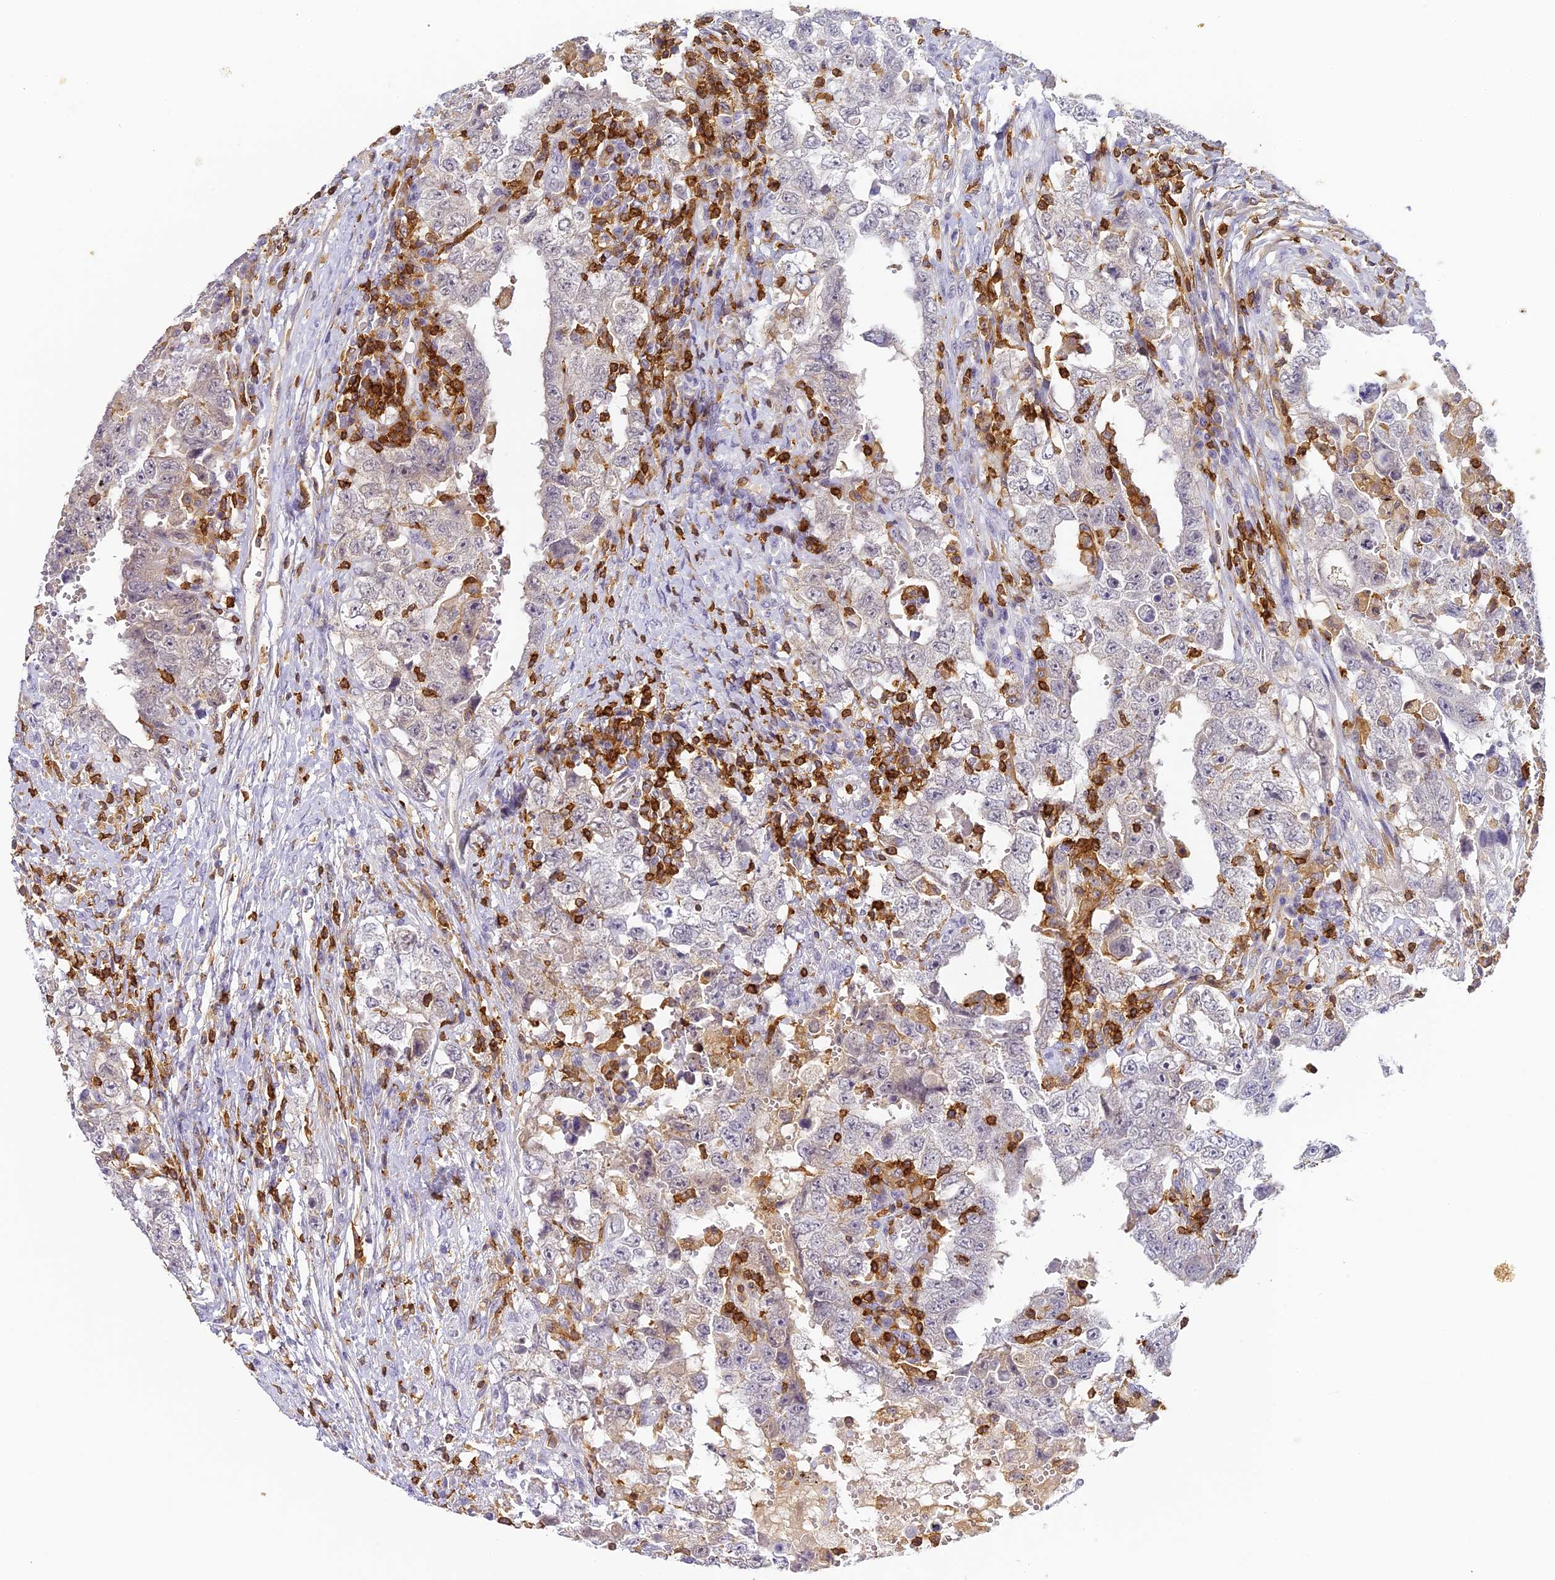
{"staining": {"intensity": "negative", "quantity": "none", "location": "none"}, "tissue": "testis cancer", "cell_type": "Tumor cells", "image_type": "cancer", "snomed": [{"axis": "morphology", "description": "Carcinoma, Embryonal, NOS"}, {"axis": "topography", "description": "Testis"}], "caption": "Embryonal carcinoma (testis) was stained to show a protein in brown. There is no significant staining in tumor cells.", "gene": "FYB1", "patient": {"sex": "male", "age": 26}}